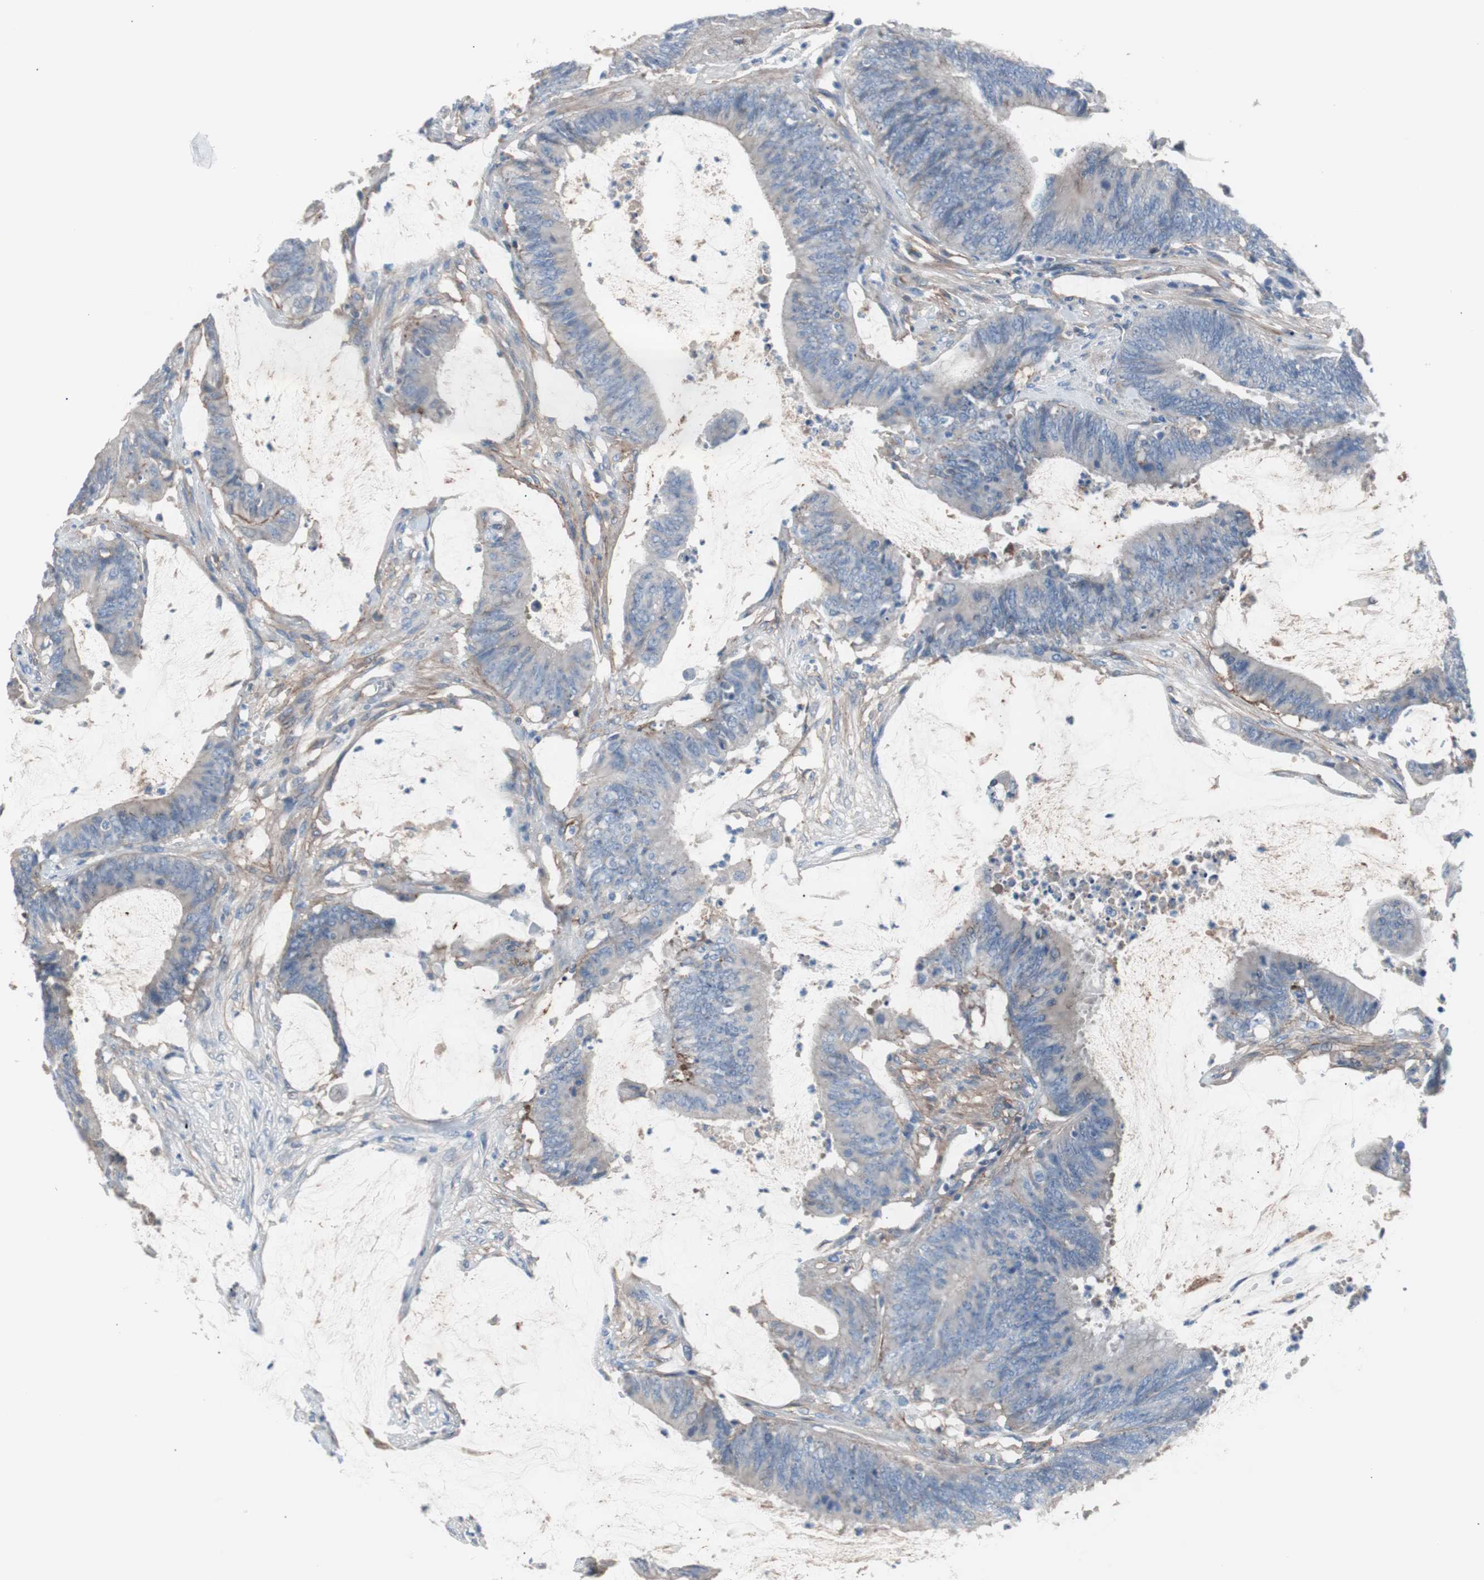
{"staining": {"intensity": "negative", "quantity": "none", "location": "none"}, "tissue": "colorectal cancer", "cell_type": "Tumor cells", "image_type": "cancer", "snomed": [{"axis": "morphology", "description": "Adenocarcinoma, NOS"}, {"axis": "topography", "description": "Rectum"}], "caption": "The histopathology image shows no staining of tumor cells in colorectal adenocarcinoma.", "gene": "CD81", "patient": {"sex": "female", "age": 66}}